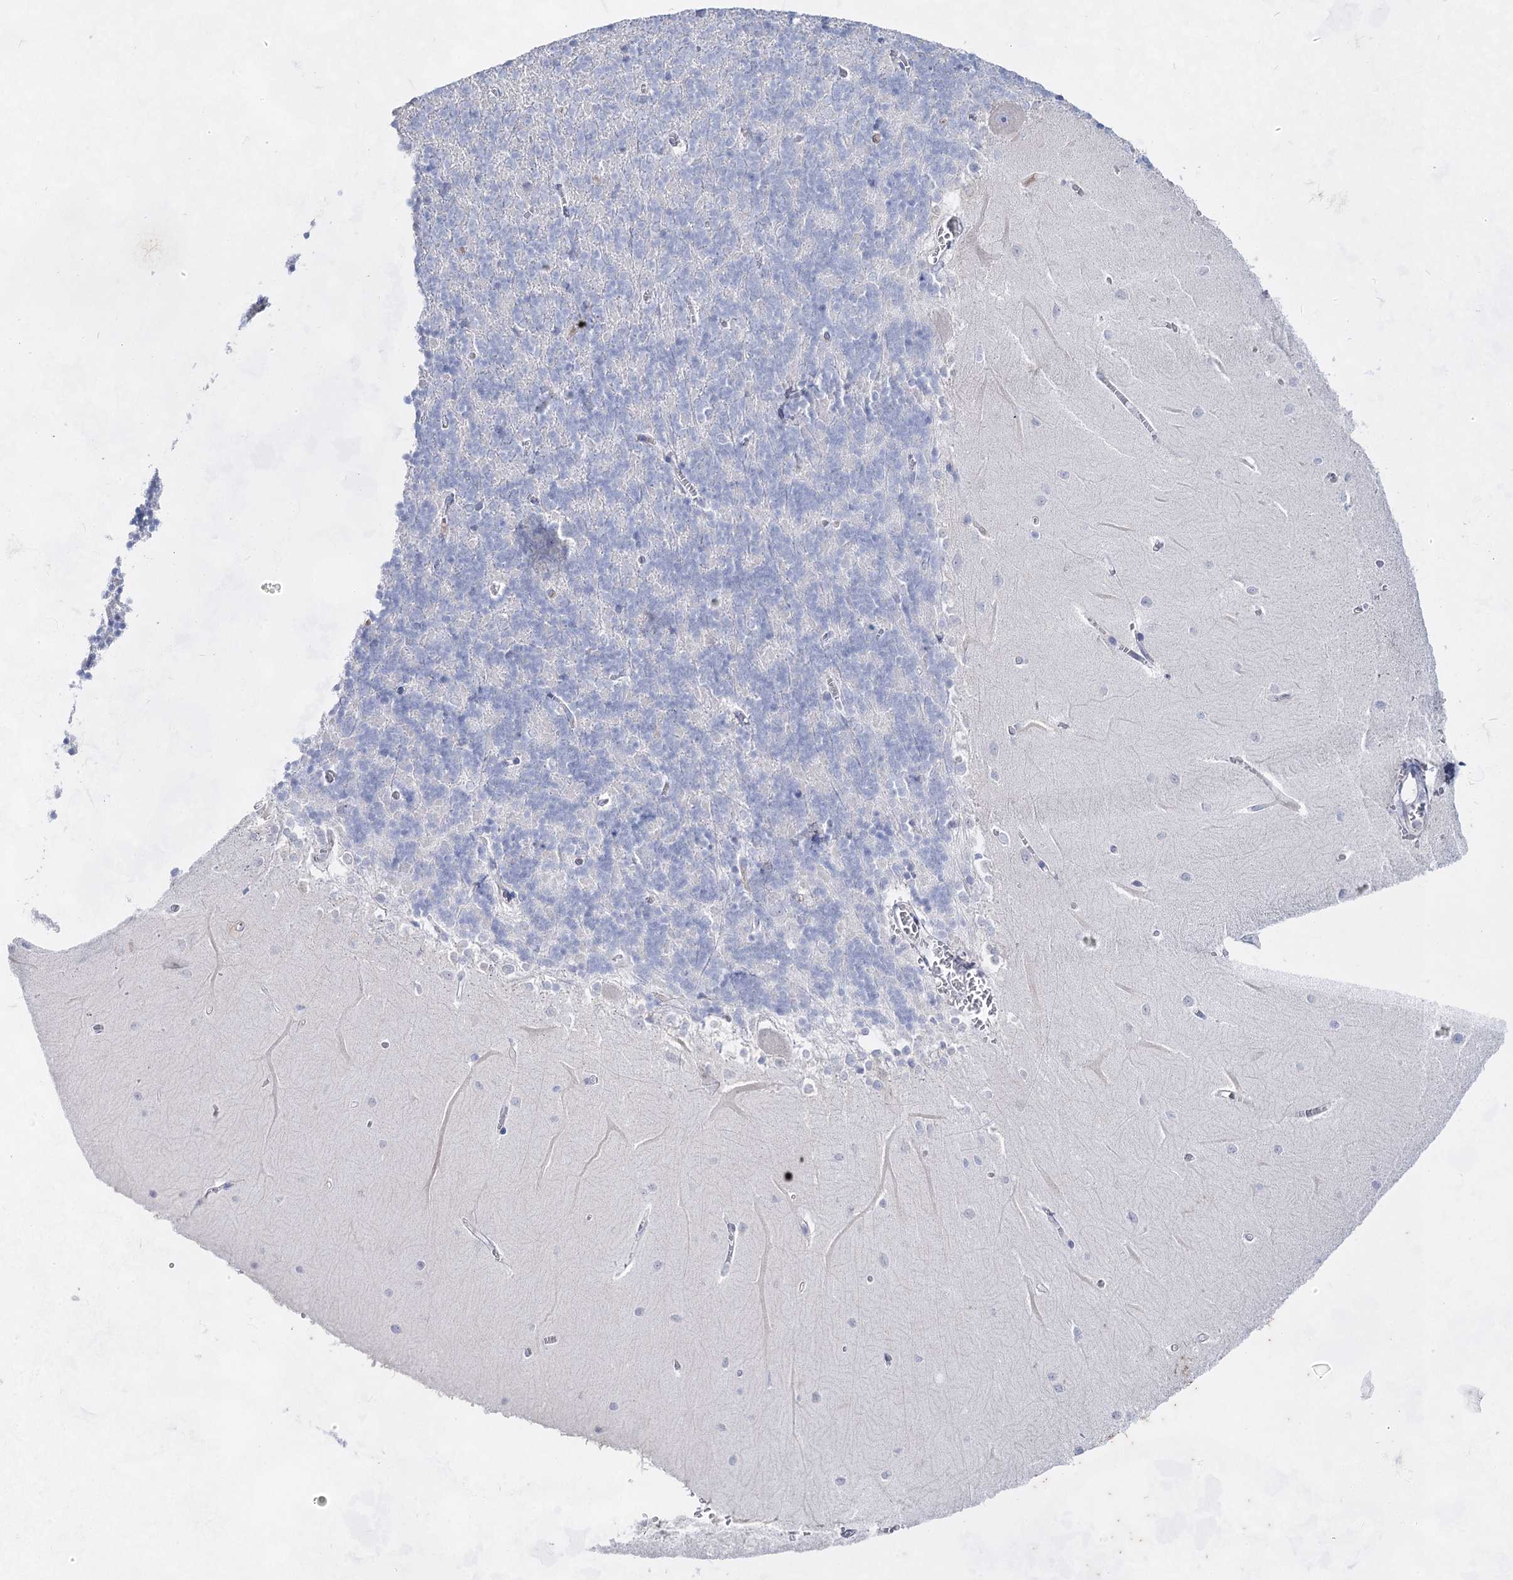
{"staining": {"intensity": "negative", "quantity": "none", "location": "none"}, "tissue": "cerebellum", "cell_type": "Cells in granular layer", "image_type": "normal", "snomed": [{"axis": "morphology", "description": "Normal tissue, NOS"}, {"axis": "topography", "description": "Cerebellum"}], "caption": "The immunohistochemistry histopathology image has no significant positivity in cells in granular layer of cerebellum.", "gene": "ACRV1", "patient": {"sex": "male", "age": 37}}